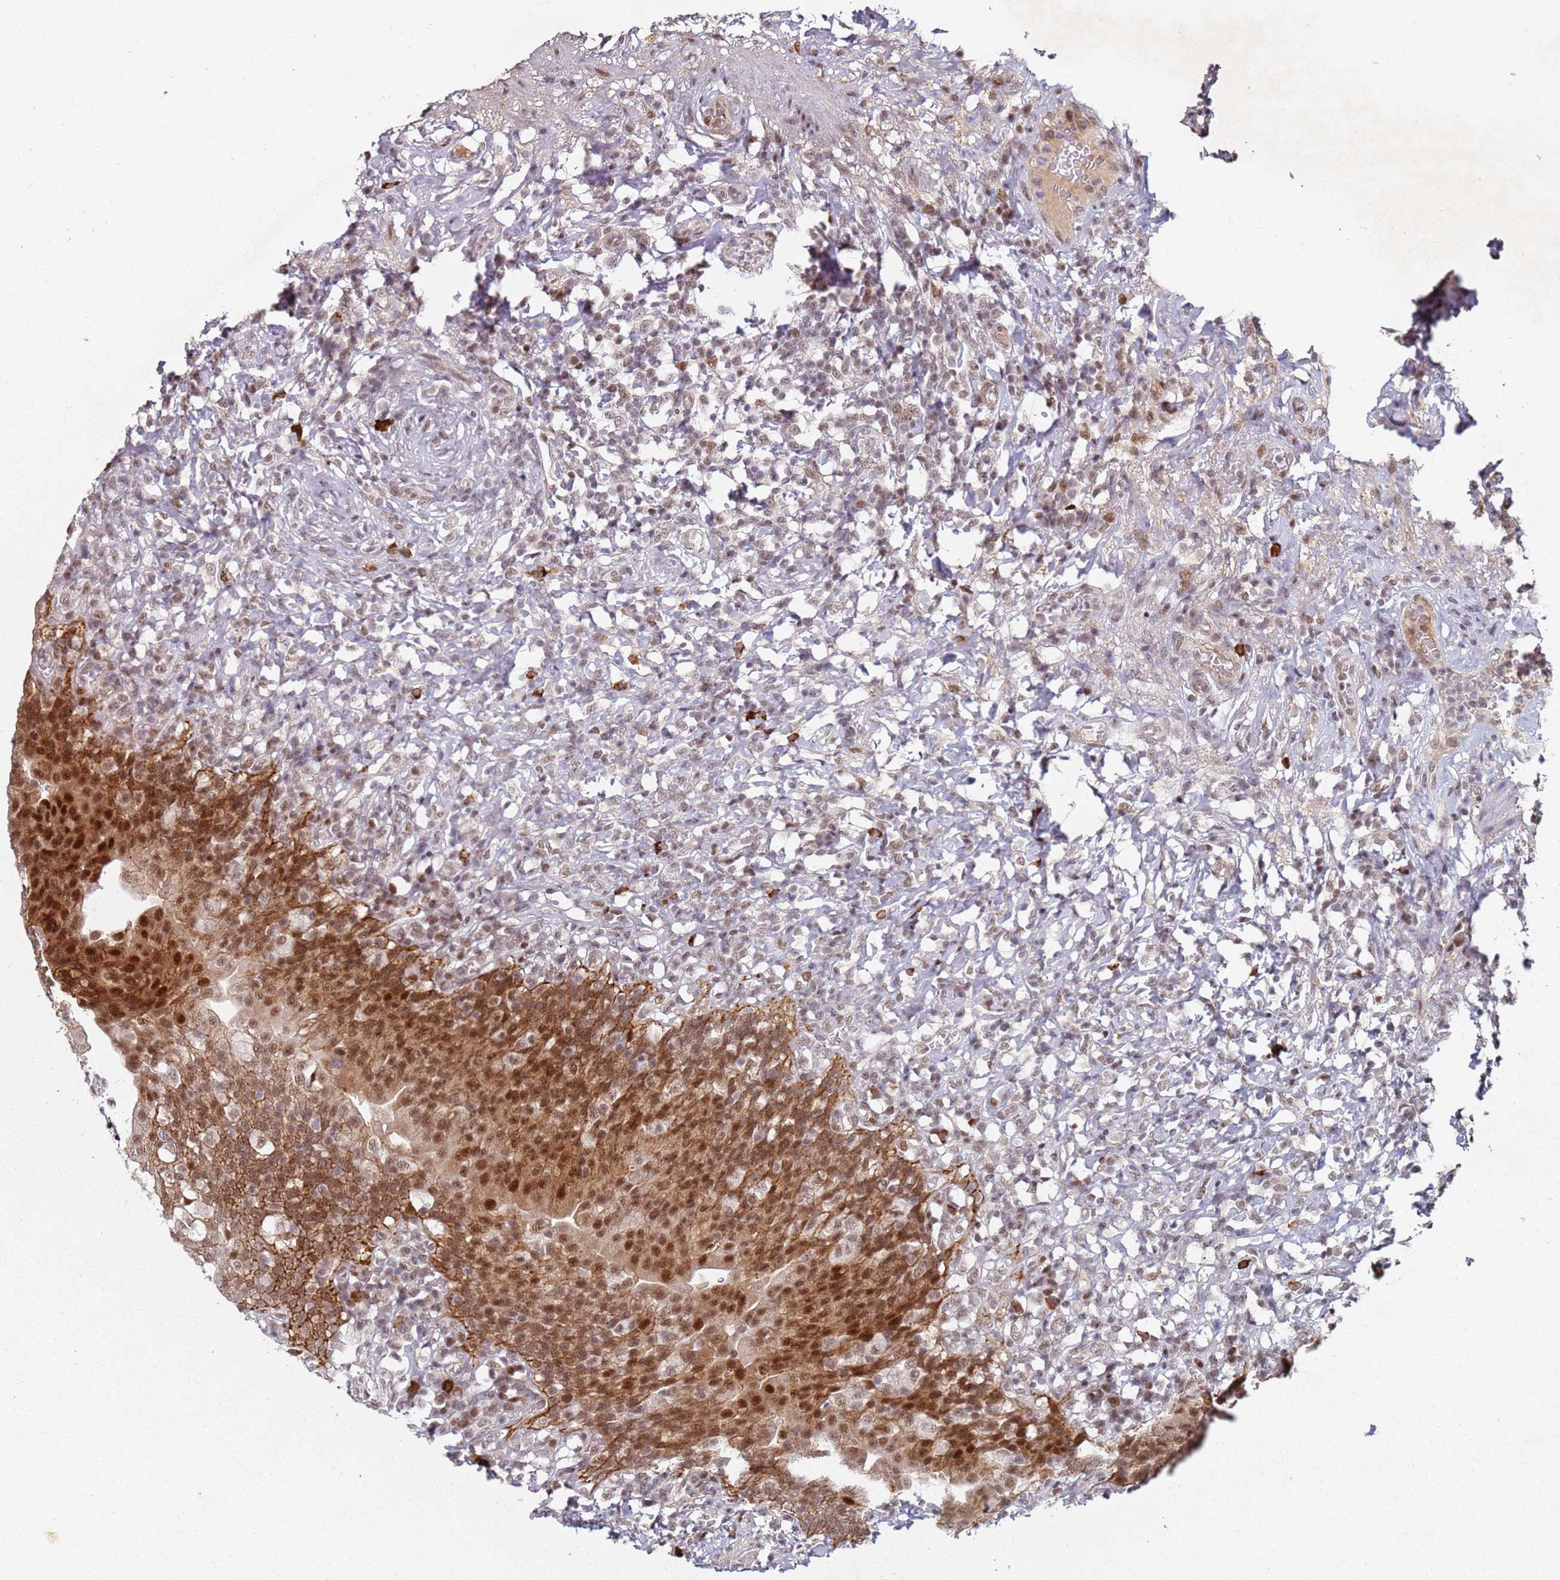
{"staining": {"intensity": "strong", "quantity": ">75%", "location": "cytoplasmic/membranous,nuclear"}, "tissue": "urinary bladder", "cell_type": "Urothelial cells", "image_type": "normal", "snomed": [{"axis": "morphology", "description": "Normal tissue, NOS"}, {"axis": "morphology", "description": "Inflammation, NOS"}, {"axis": "topography", "description": "Urinary bladder"}], "caption": "The immunohistochemical stain shows strong cytoplasmic/membranous,nuclear positivity in urothelial cells of benign urinary bladder.", "gene": "ATF6B", "patient": {"sex": "male", "age": 64}}